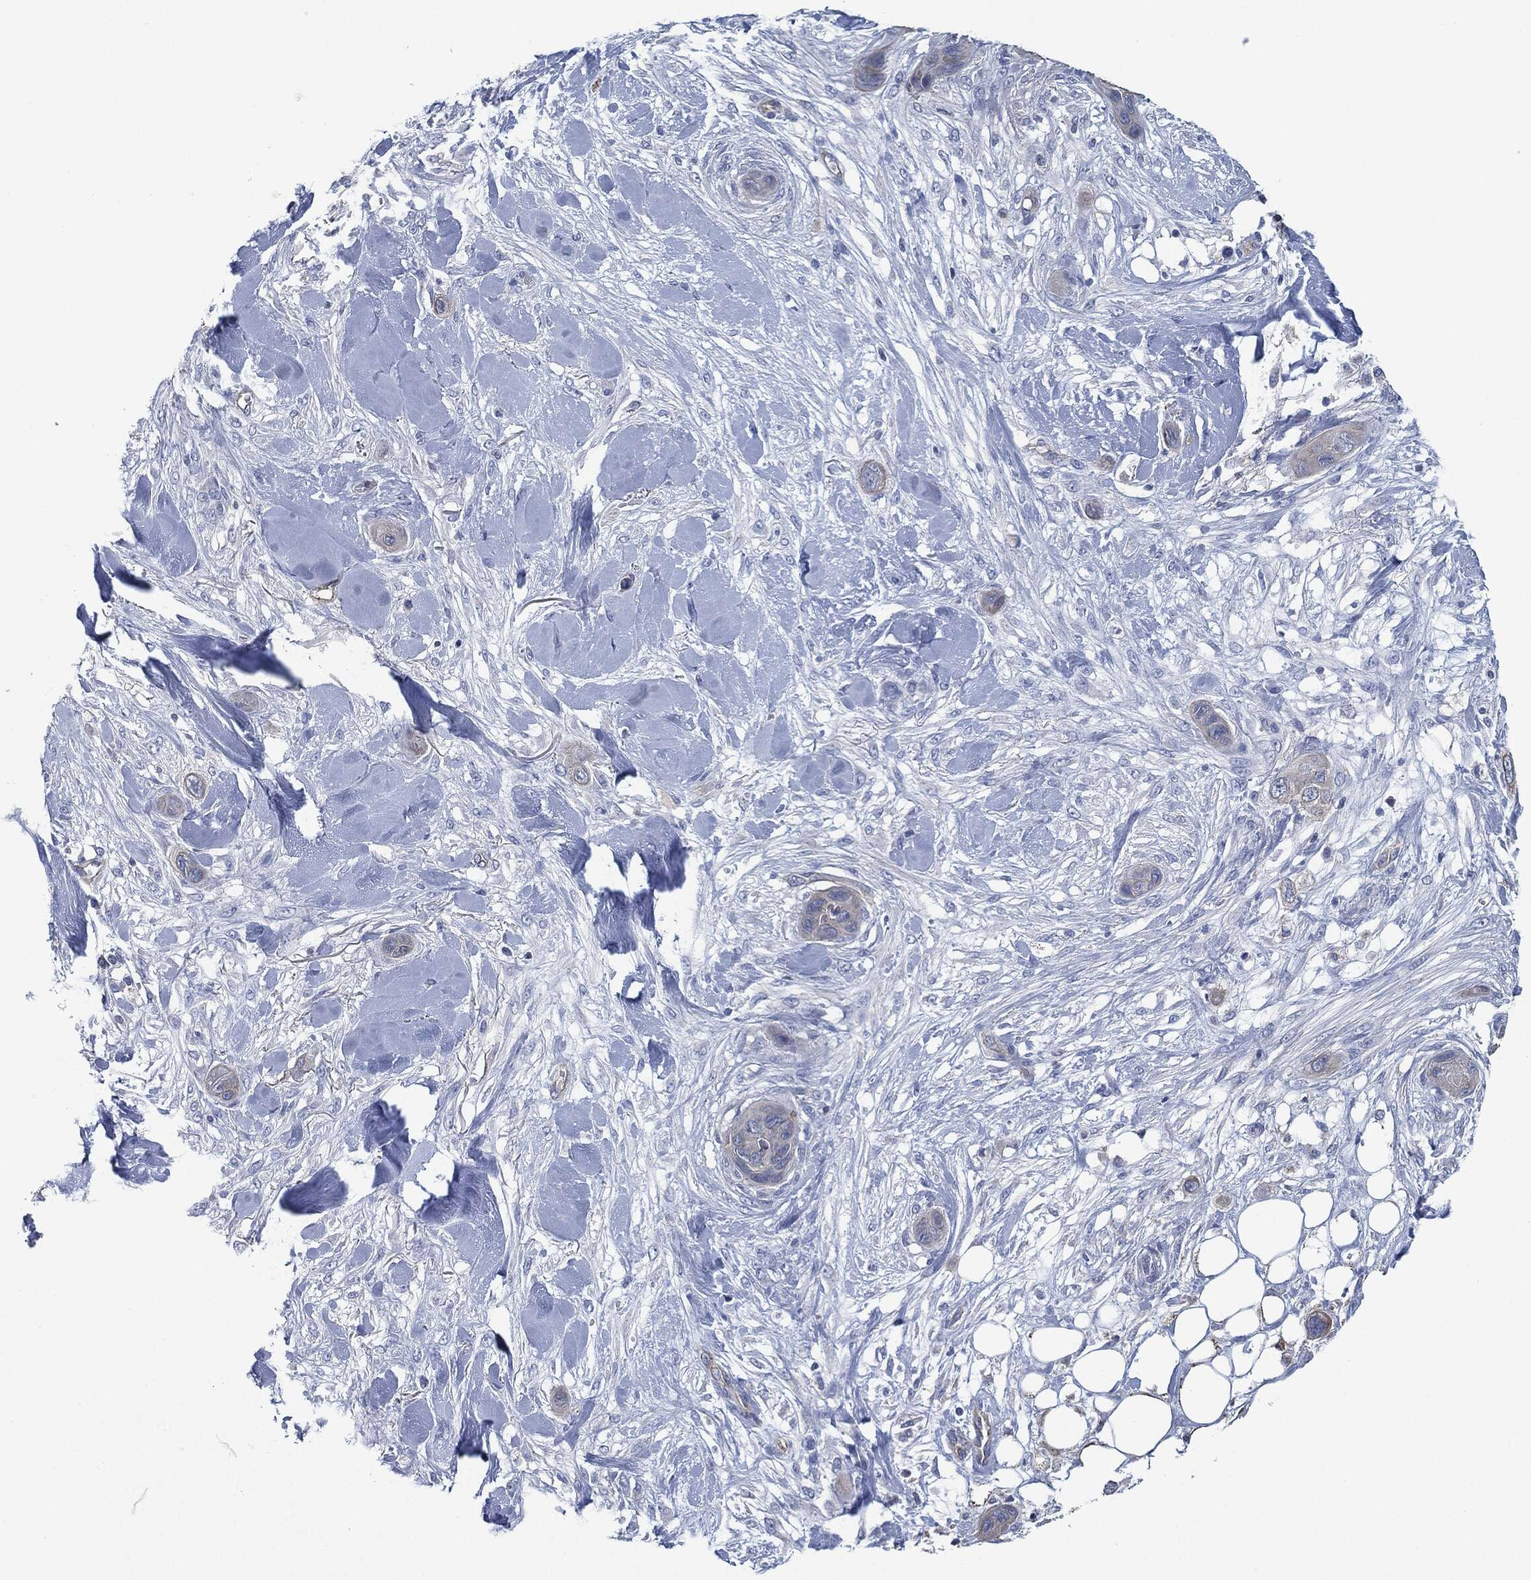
{"staining": {"intensity": "negative", "quantity": "none", "location": "none"}, "tissue": "skin cancer", "cell_type": "Tumor cells", "image_type": "cancer", "snomed": [{"axis": "morphology", "description": "Squamous cell carcinoma, NOS"}, {"axis": "topography", "description": "Skin"}], "caption": "Immunohistochemistry histopathology image of neoplastic tissue: squamous cell carcinoma (skin) stained with DAB shows no significant protein staining in tumor cells.", "gene": "SHROOM2", "patient": {"sex": "male", "age": 78}}